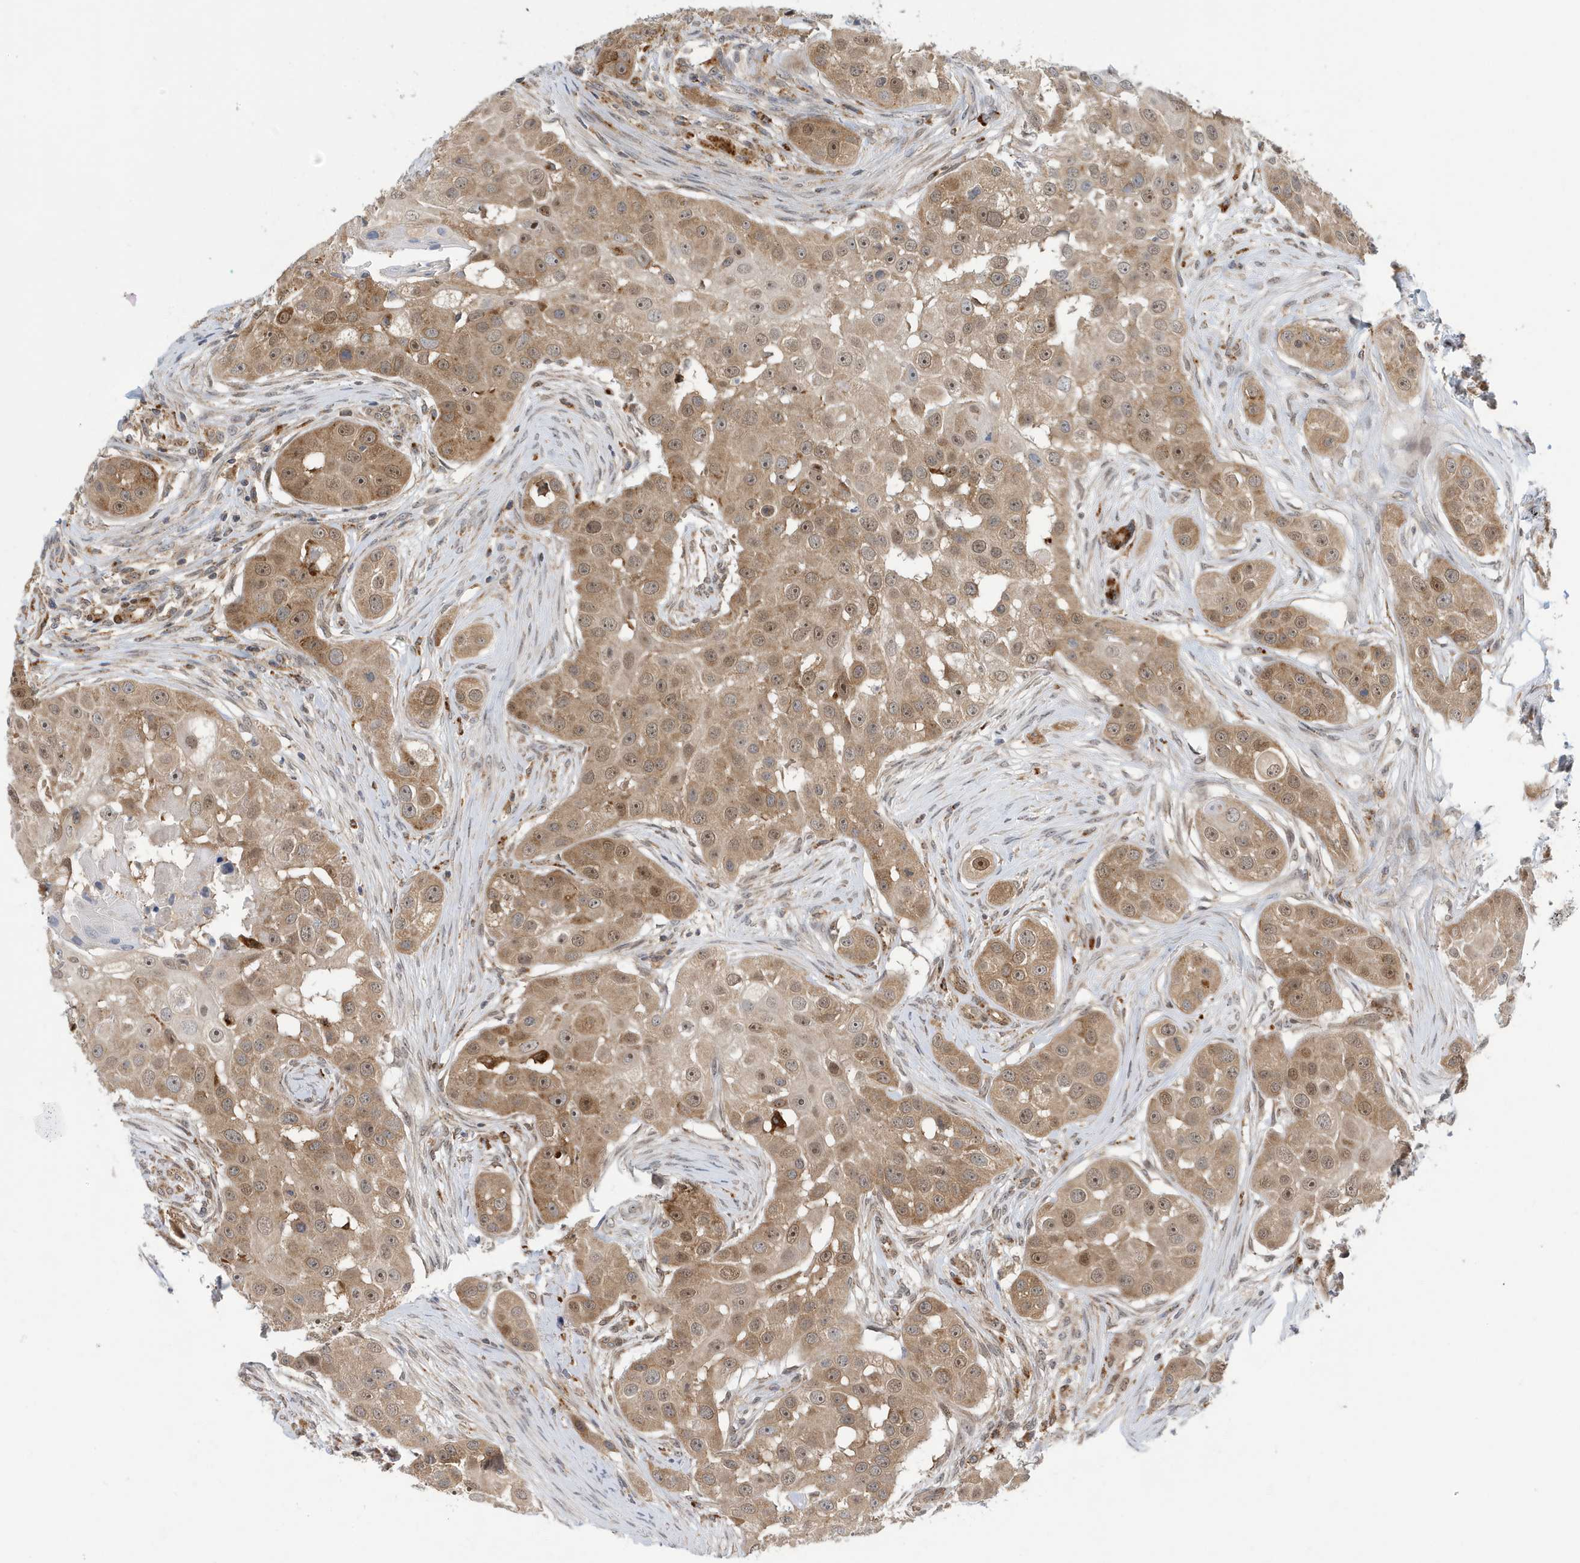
{"staining": {"intensity": "moderate", "quantity": ">75%", "location": "cytoplasmic/membranous,nuclear"}, "tissue": "head and neck cancer", "cell_type": "Tumor cells", "image_type": "cancer", "snomed": [{"axis": "morphology", "description": "Normal tissue, NOS"}, {"axis": "morphology", "description": "Squamous cell carcinoma, NOS"}, {"axis": "topography", "description": "Skeletal muscle"}, {"axis": "topography", "description": "Head-Neck"}], "caption": "A brown stain labels moderate cytoplasmic/membranous and nuclear expression of a protein in head and neck cancer tumor cells.", "gene": "ZNF507", "patient": {"sex": "male", "age": 51}}